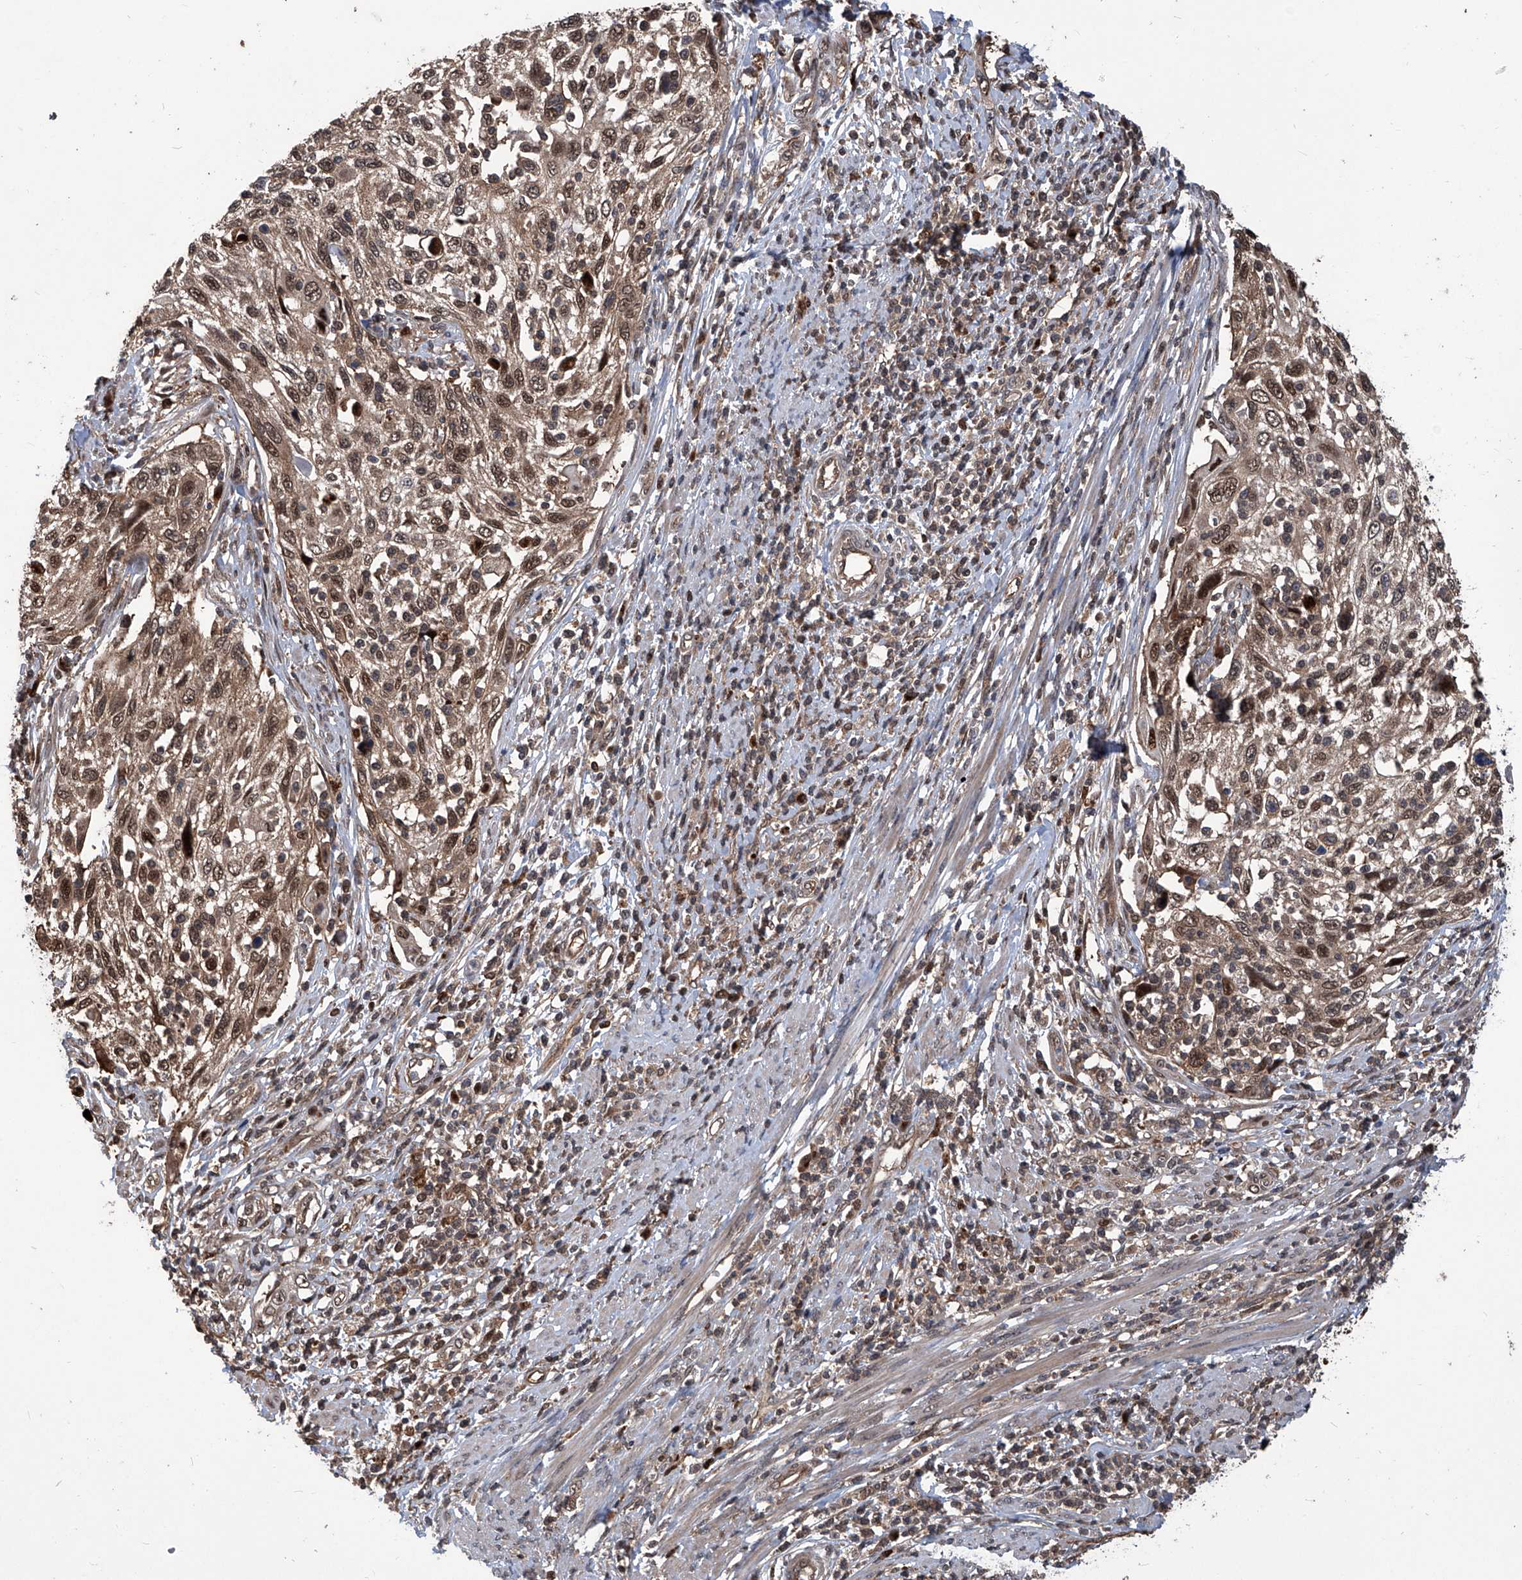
{"staining": {"intensity": "moderate", "quantity": ">75%", "location": "cytoplasmic/membranous,nuclear"}, "tissue": "cervical cancer", "cell_type": "Tumor cells", "image_type": "cancer", "snomed": [{"axis": "morphology", "description": "Squamous cell carcinoma, NOS"}, {"axis": "topography", "description": "Cervix"}], "caption": "Cervical cancer (squamous cell carcinoma) stained for a protein (brown) reveals moderate cytoplasmic/membranous and nuclear positive positivity in about >75% of tumor cells.", "gene": "PSMB1", "patient": {"sex": "female", "age": 70}}